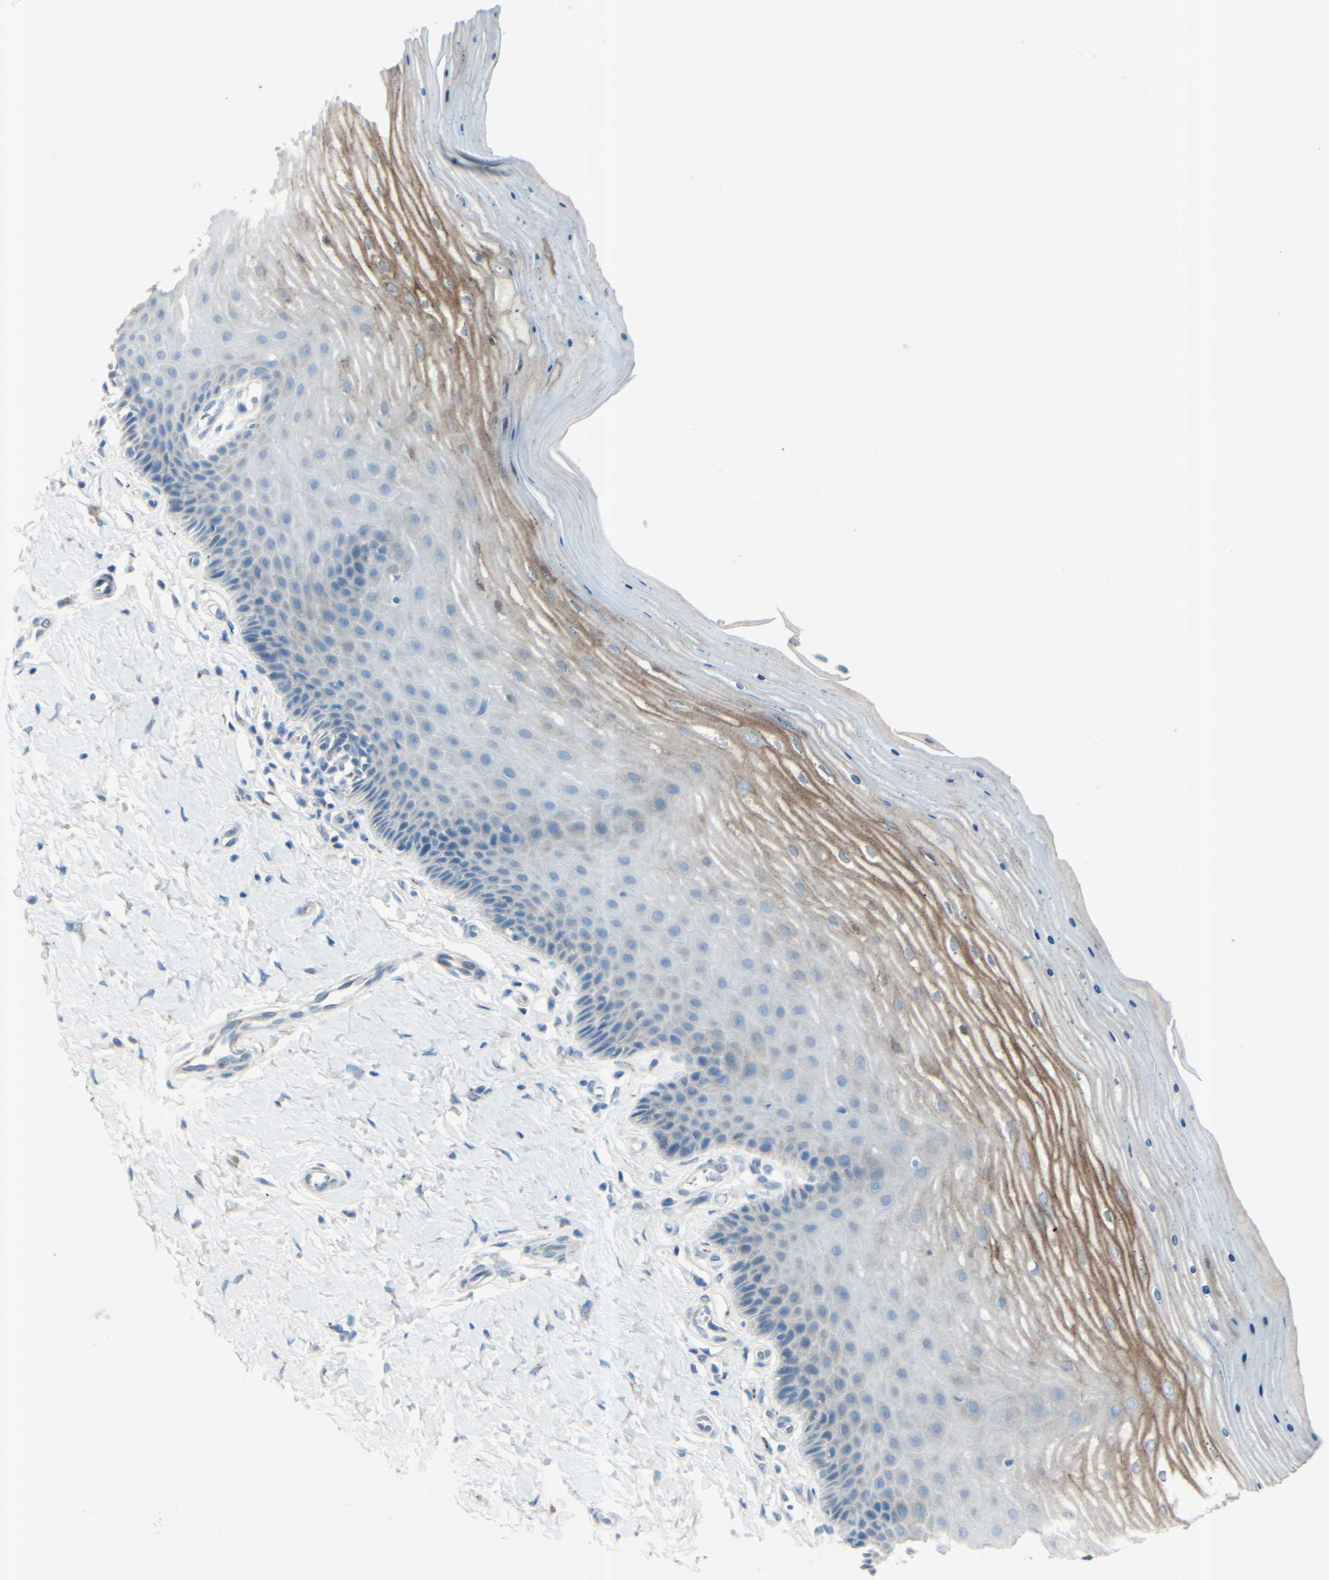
{"staining": {"intensity": "moderate", "quantity": ">75%", "location": "cytoplasmic/membranous"}, "tissue": "cervix", "cell_type": "Glandular cells", "image_type": "normal", "snomed": [{"axis": "morphology", "description": "Normal tissue, NOS"}, {"axis": "topography", "description": "Cervix"}], "caption": "Immunohistochemistry (IHC) of normal human cervix displays medium levels of moderate cytoplasmic/membranous staining in about >75% of glandular cells. (IHC, brightfield microscopy, high magnification).", "gene": "B4GALT1", "patient": {"sex": "female", "age": 55}}